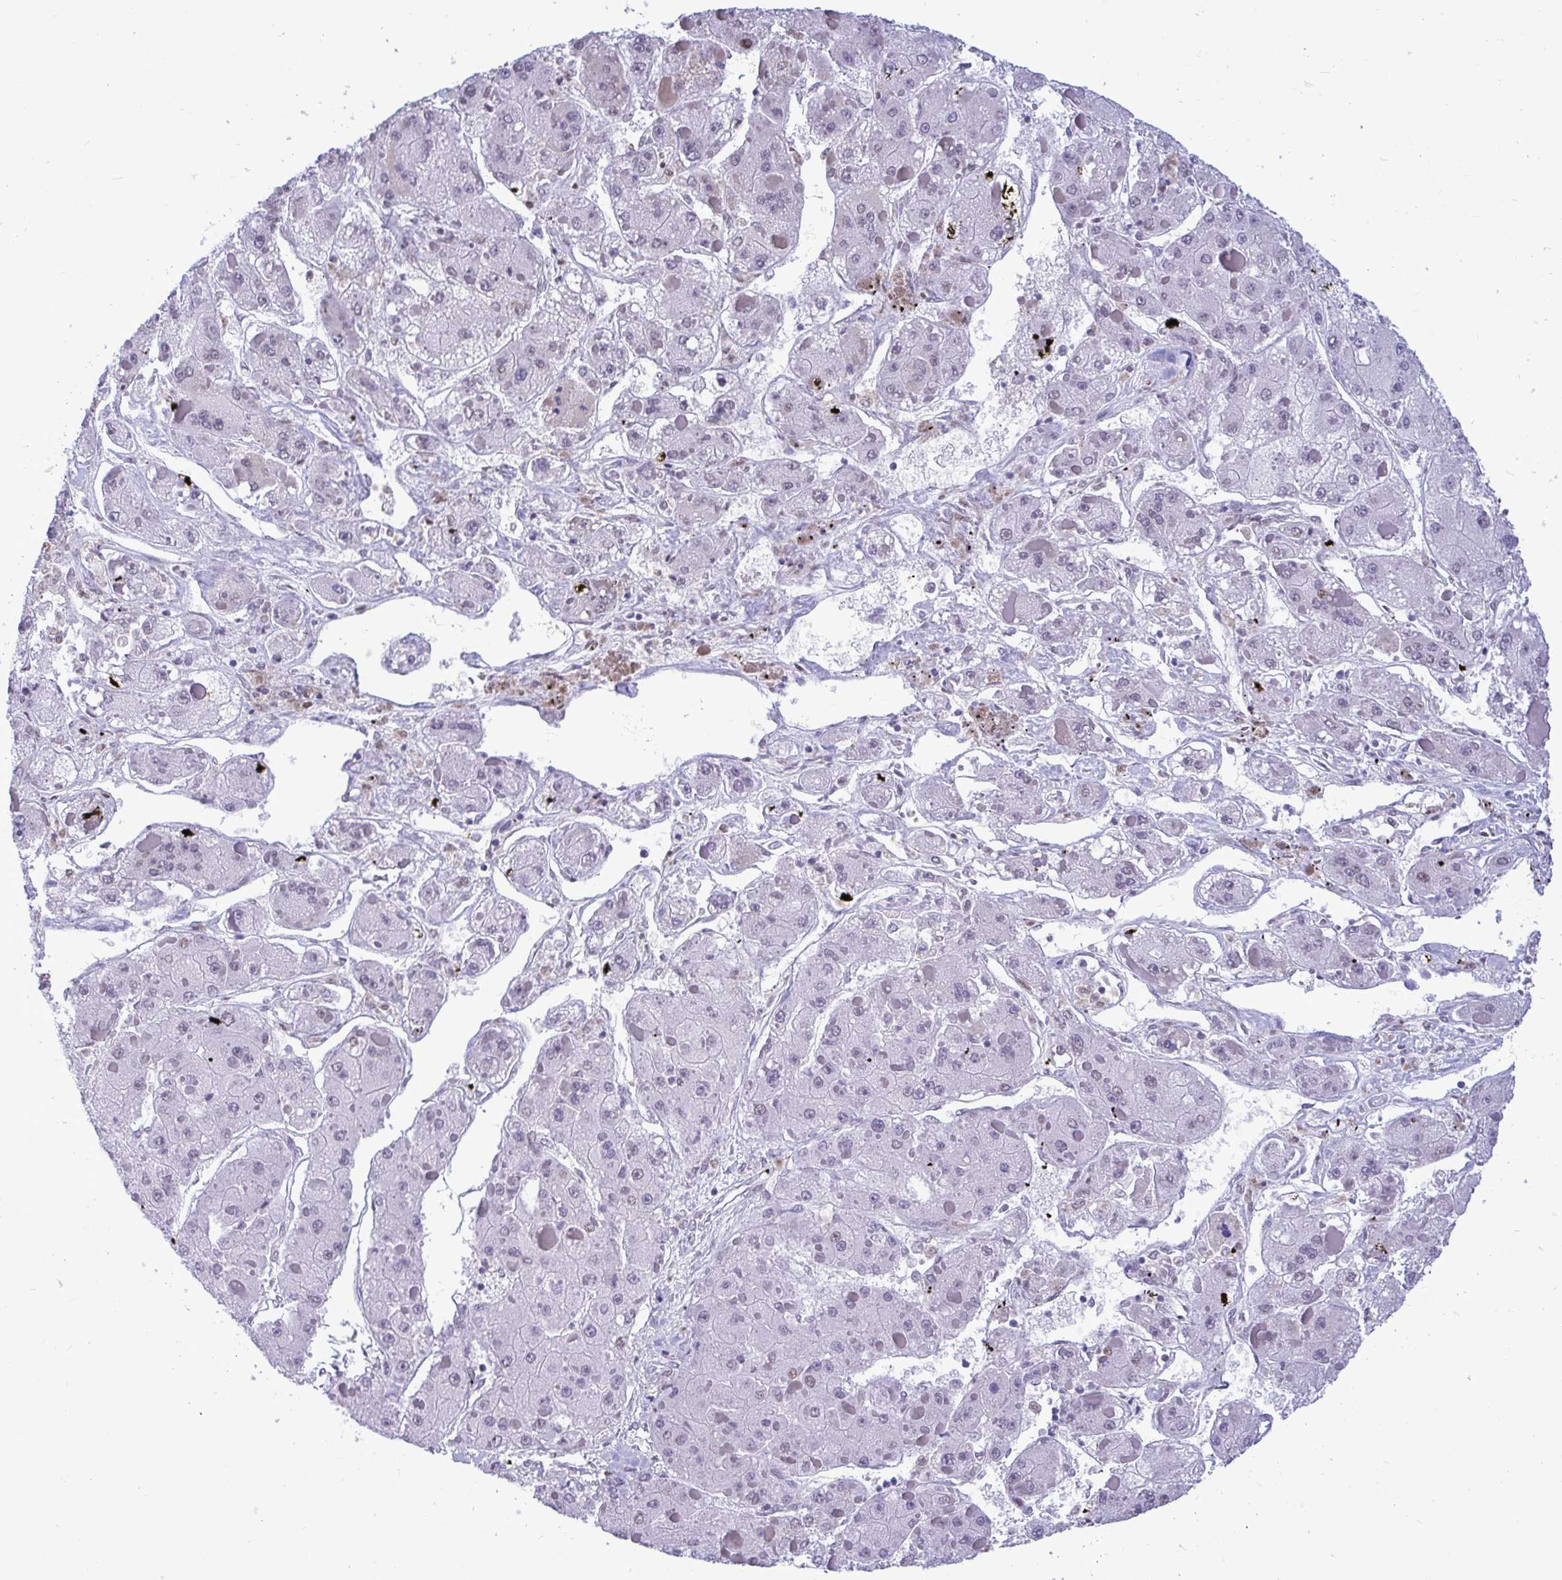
{"staining": {"intensity": "negative", "quantity": "none", "location": "none"}, "tissue": "liver cancer", "cell_type": "Tumor cells", "image_type": "cancer", "snomed": [{"axis": "morphology", "description": "Carcinoma, Hepatocellular, NOS"}, {"axis": "topography", "description": "Liver"}], "caption": "High magnification brightfield microscopy of liver hepatocellular carcinoma stained with DAB (brown) and counterstained with hematoxylin (blue): tumor cells show no significant positivity. The staining was performed using DAB (3,3'-diaminobenzidine) to visualize the protein expression in brown, while the nuclei were stained in blue with hematoxylin (Magnification: 20x).", "gene": "C1QL2", "patient": {"sex": "female", "age": 73}}